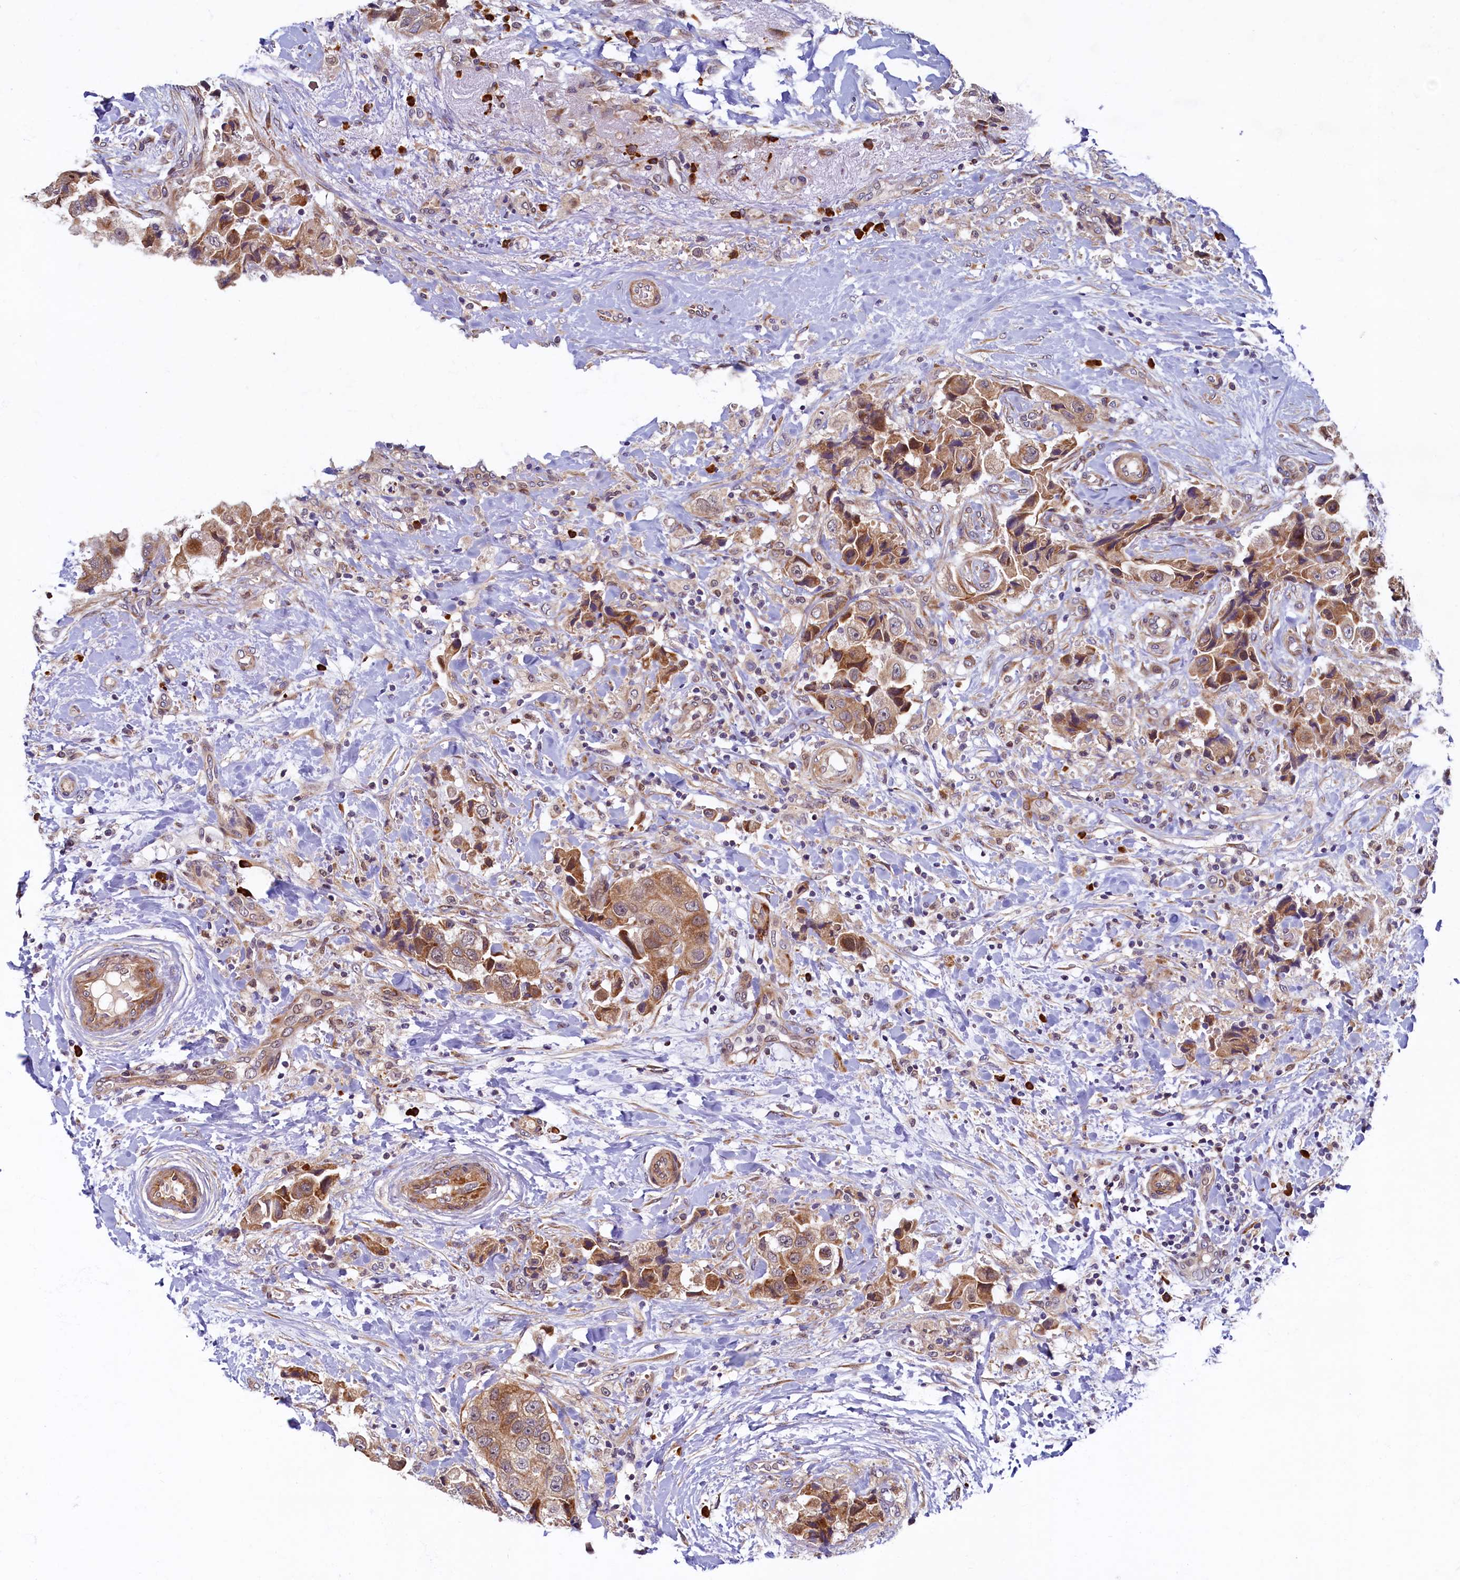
{"staining": {"intensity": "moderate", "quantity": ">75%", "location": "cytoplasmic/membranous"}, "tissue": "breast cancer", "cell_type": "Tumor cells", "image_type": "cancer", "snomed": [{"axis": "morphology", "description": "Normal tissue, NOS"}, {"axis": "morphology", "description": "Duct carcinoma"}, {"axis": "topography", "description": "Breast"}], "caption": "Protein staining shows moderate cytoplasmic/membranous positivity in about >75% of tumor cells in breast cancer.", "gene": "SLC16A14", "patient": {"sex": "female", "age": 62}}